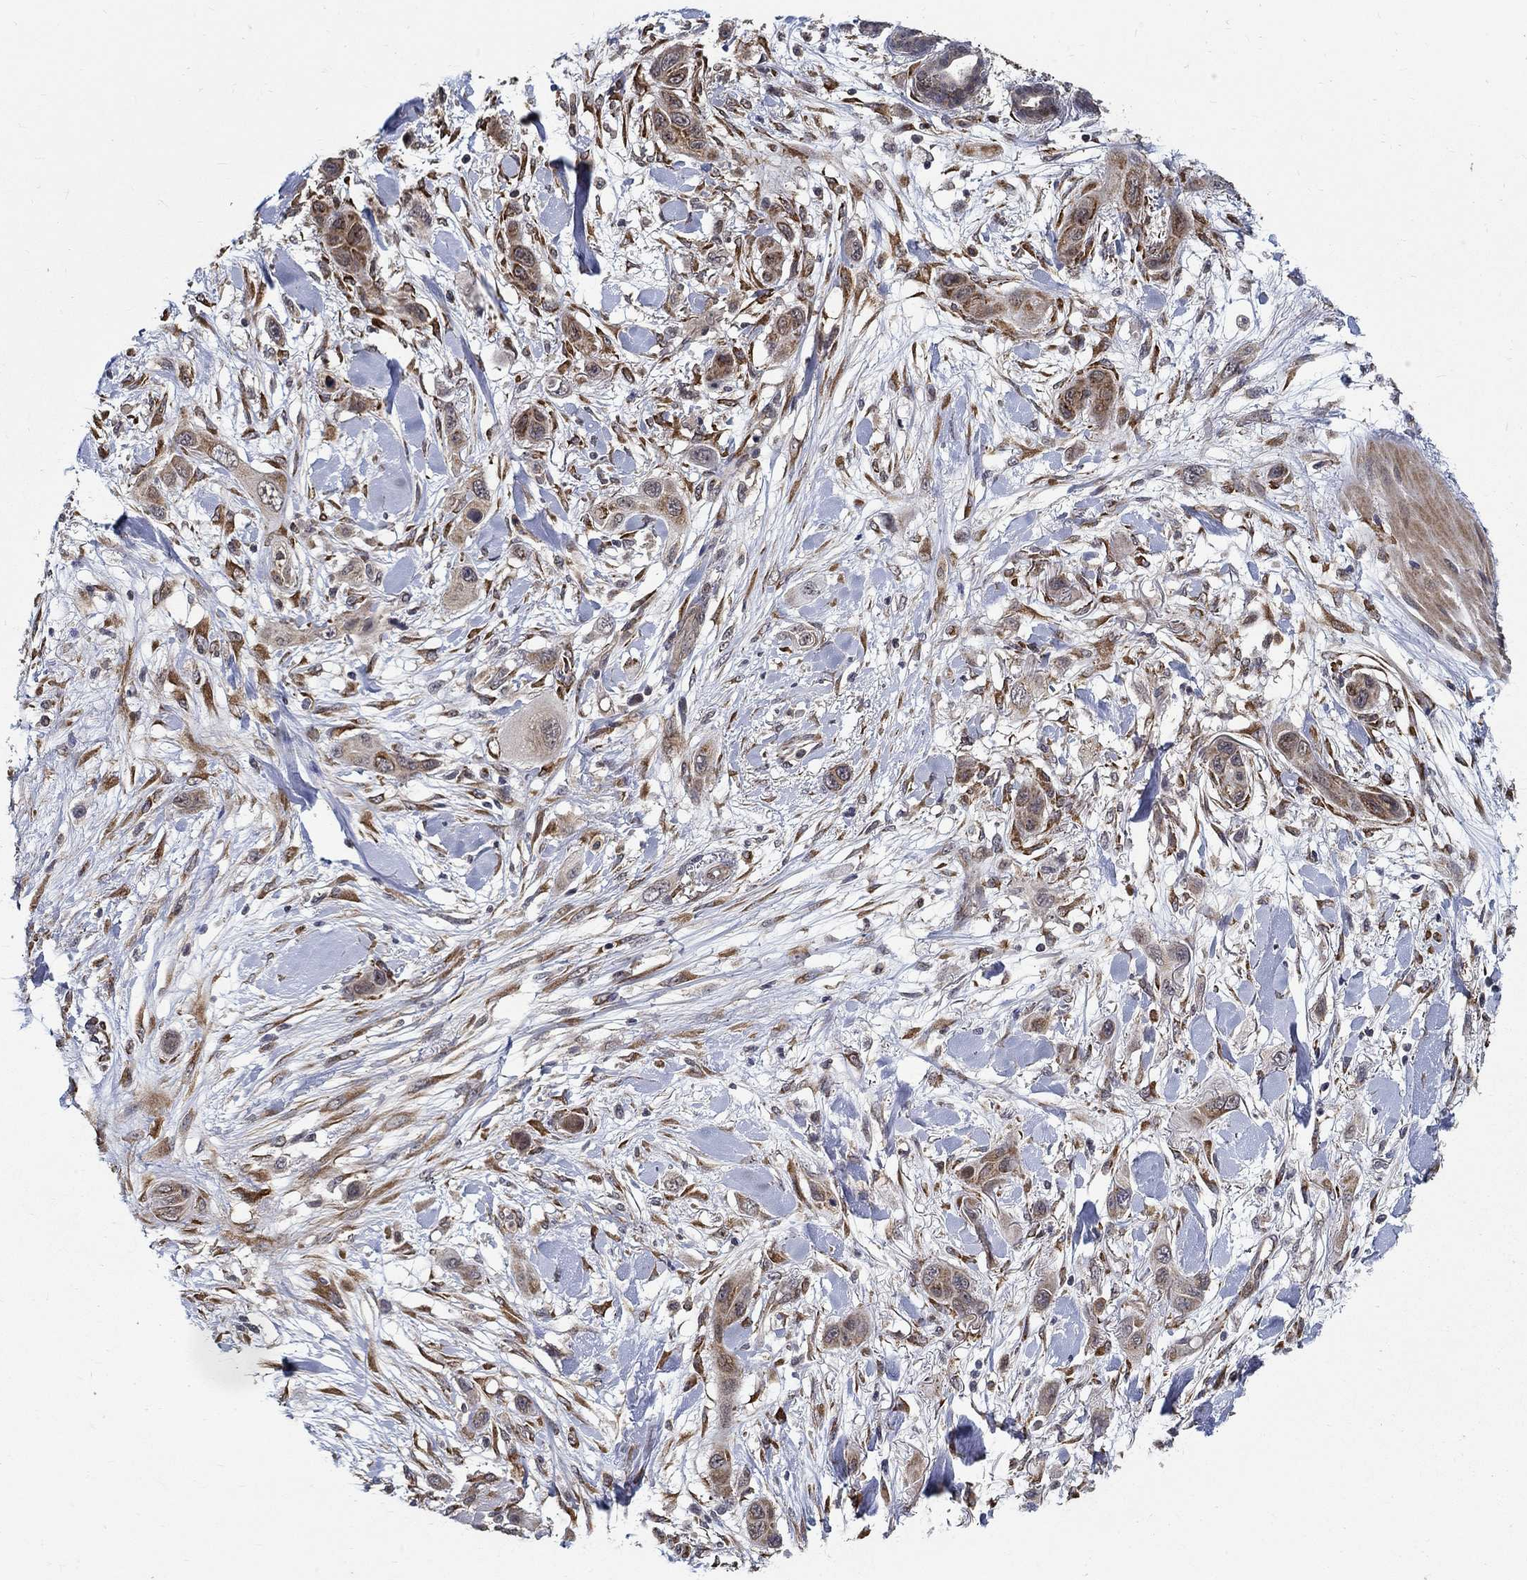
{"staining": {"intensity": "moderate", "quantity": "25%-75%", "location": "cytoplasmic/membranous"}, "tissue": "skin cancer", "cell_type": "Tumor cells", "image_type": "cancer", "snomed": [{"axis": "morphology", "description": "Squamous cell carcinoma, NOS"}, {"axis": "topography", "description": "Skin"}], "caption": "This histopathology image reveals IHC staining of human skin squamous cell carcinoma, with medium moderate cytoplasmic/membranous staining in approximately 25%-75% of tumor cells.", "gene": "ZNF594", "patient": {"sex": "male", "age": 79}}